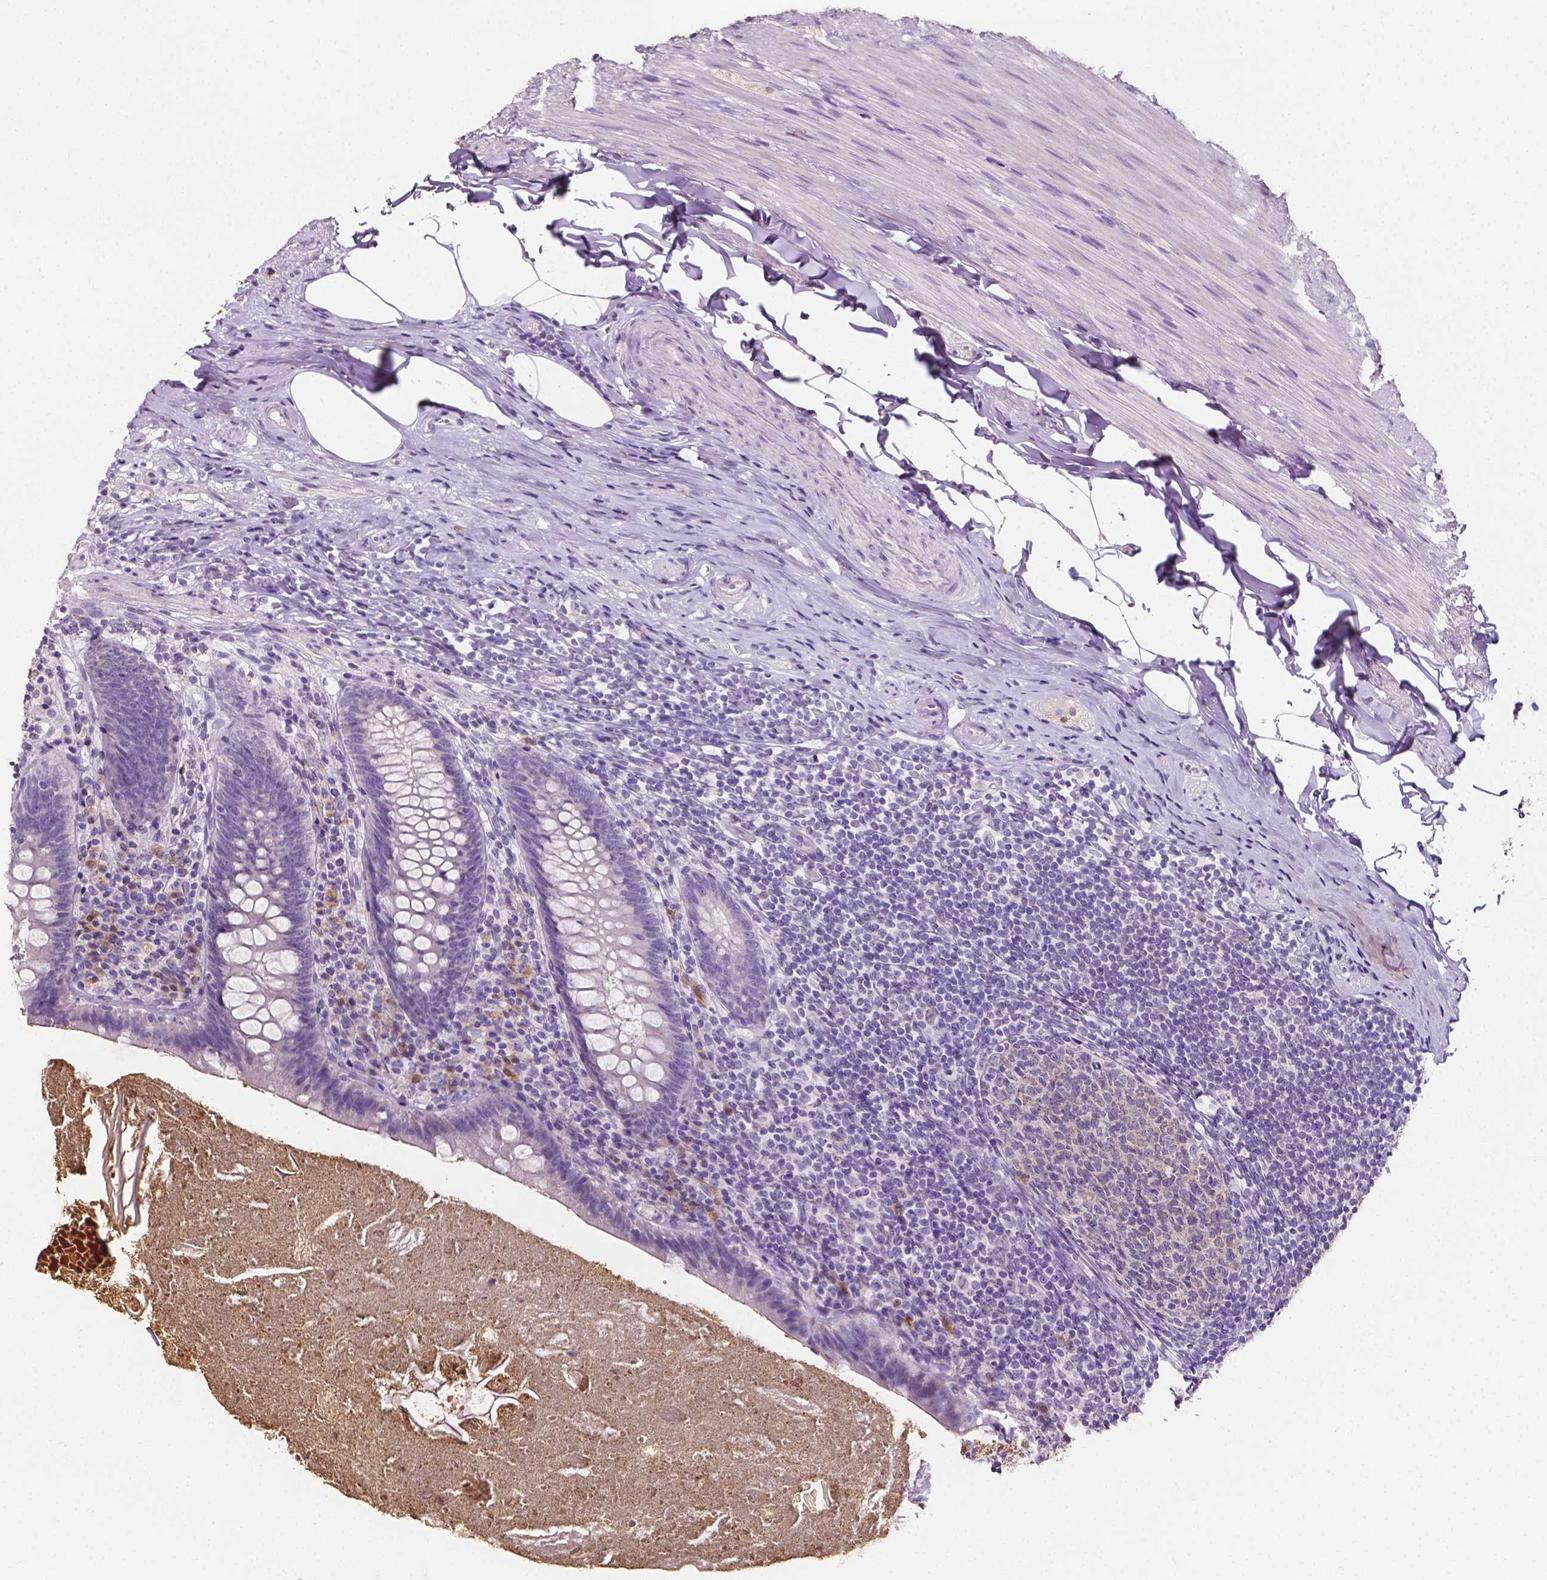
{"staining": {"intensity": "negative", "quantity": "none", "location": "none"}, "tissue": "appendix", "cell_type": "Glandular cells", "image_type": "normal", "snomed": [{"axis": "morphology", "description": "Normal tissue, NOS"}, {"axis": "topography", "description": "Appendix"}], "caption": "The micrograph displays no staining of glandular cells in unremarkable appendix. (DAB IHC visualized using brightfield microscopy, high magnification).", "gene": "PSAT1", "patient": {"sex": "male", "age": 47}}